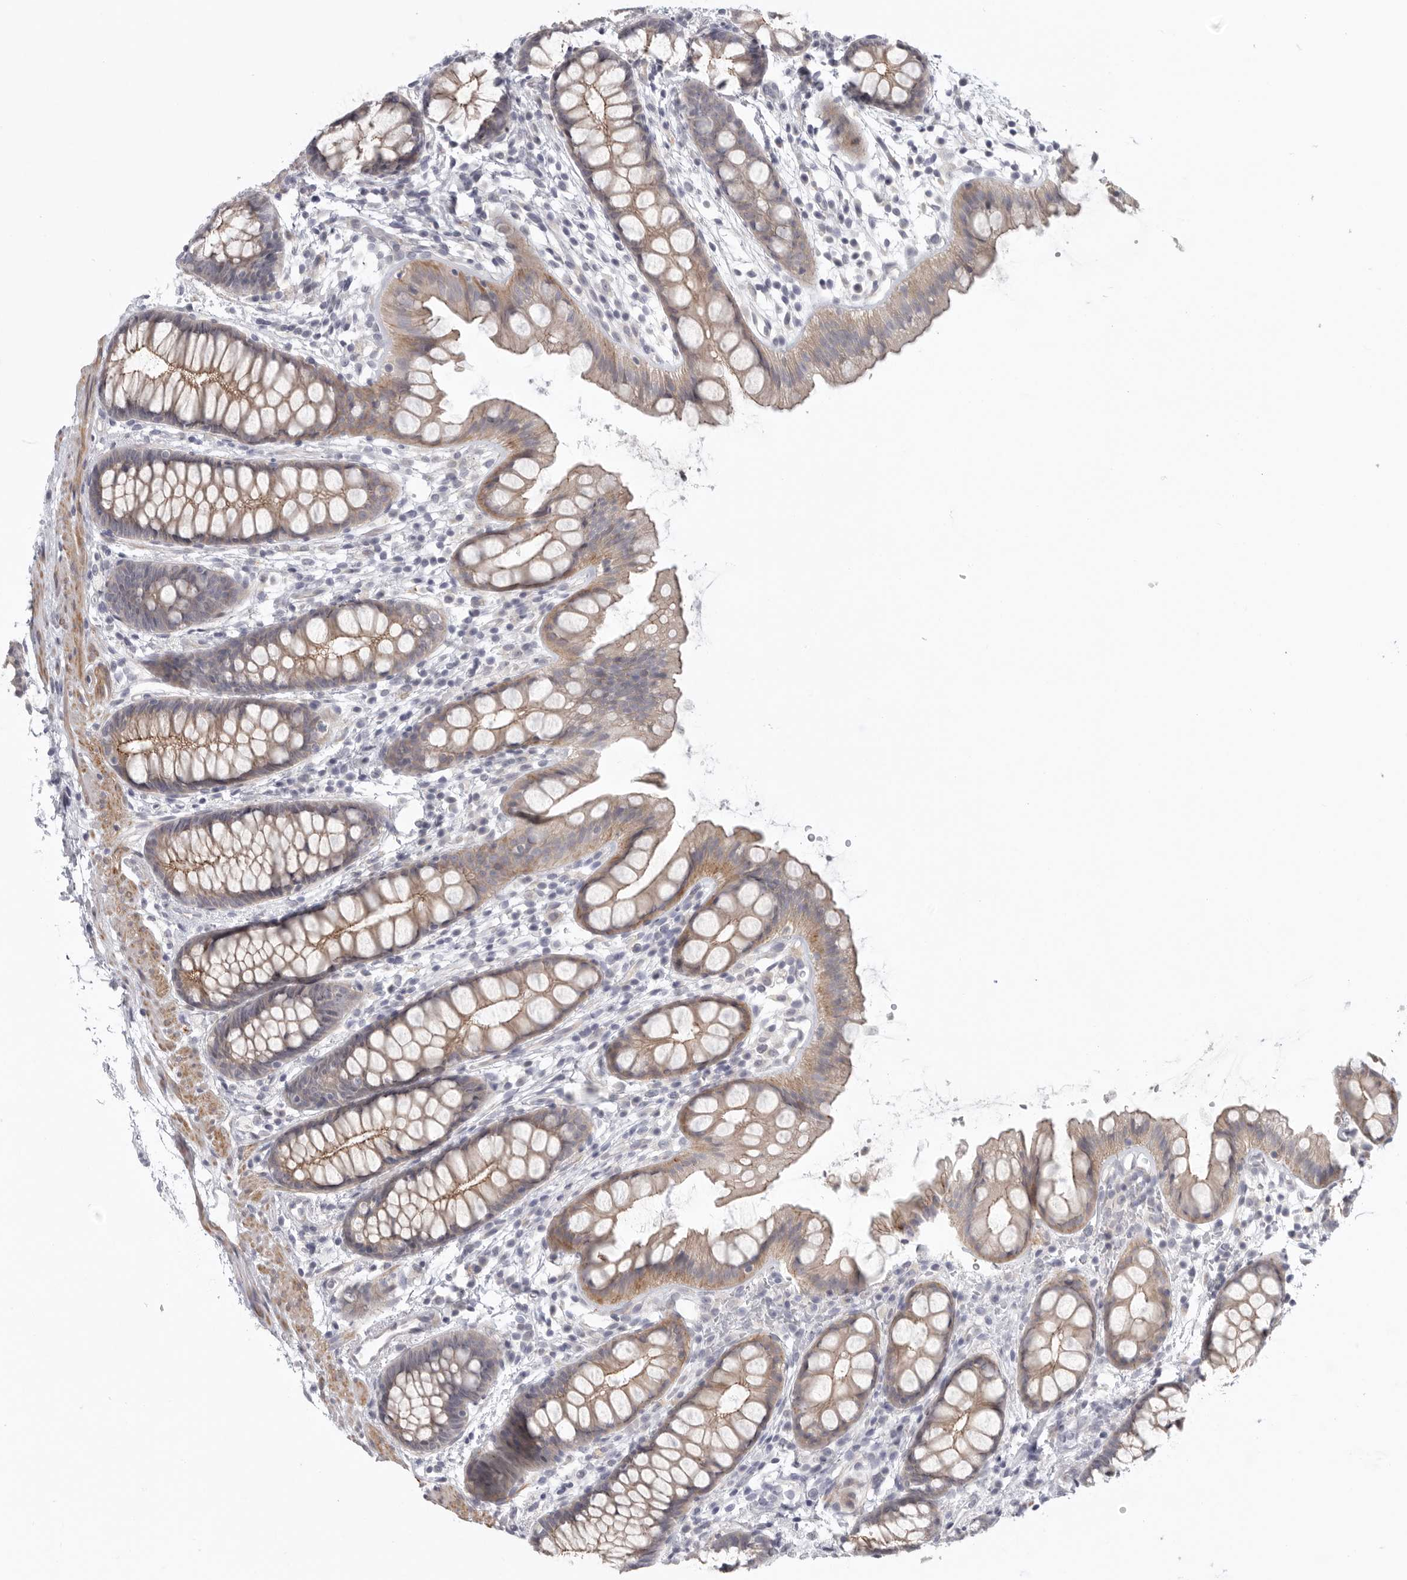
{"staining": {"intensity": "weak", "quantity": "25%-75%", "location": "cytoplasmic/membranous"}, "tissue": "rectum", "cell_type": "Glandular cells", "image_type": "normal", "snomed": [{"axis": "morphology", "description": "Normal tissue, NOS"}, {"axis": "topography", "description": "Rectum"}], "caption": "Glandular cells exhibit low levels of weak cytoplasmic/membranous expression in about 25%-75% of cells in benign human rectum.", "gene": "STAB2", "patient": {"sex": "female", "age": 65}}